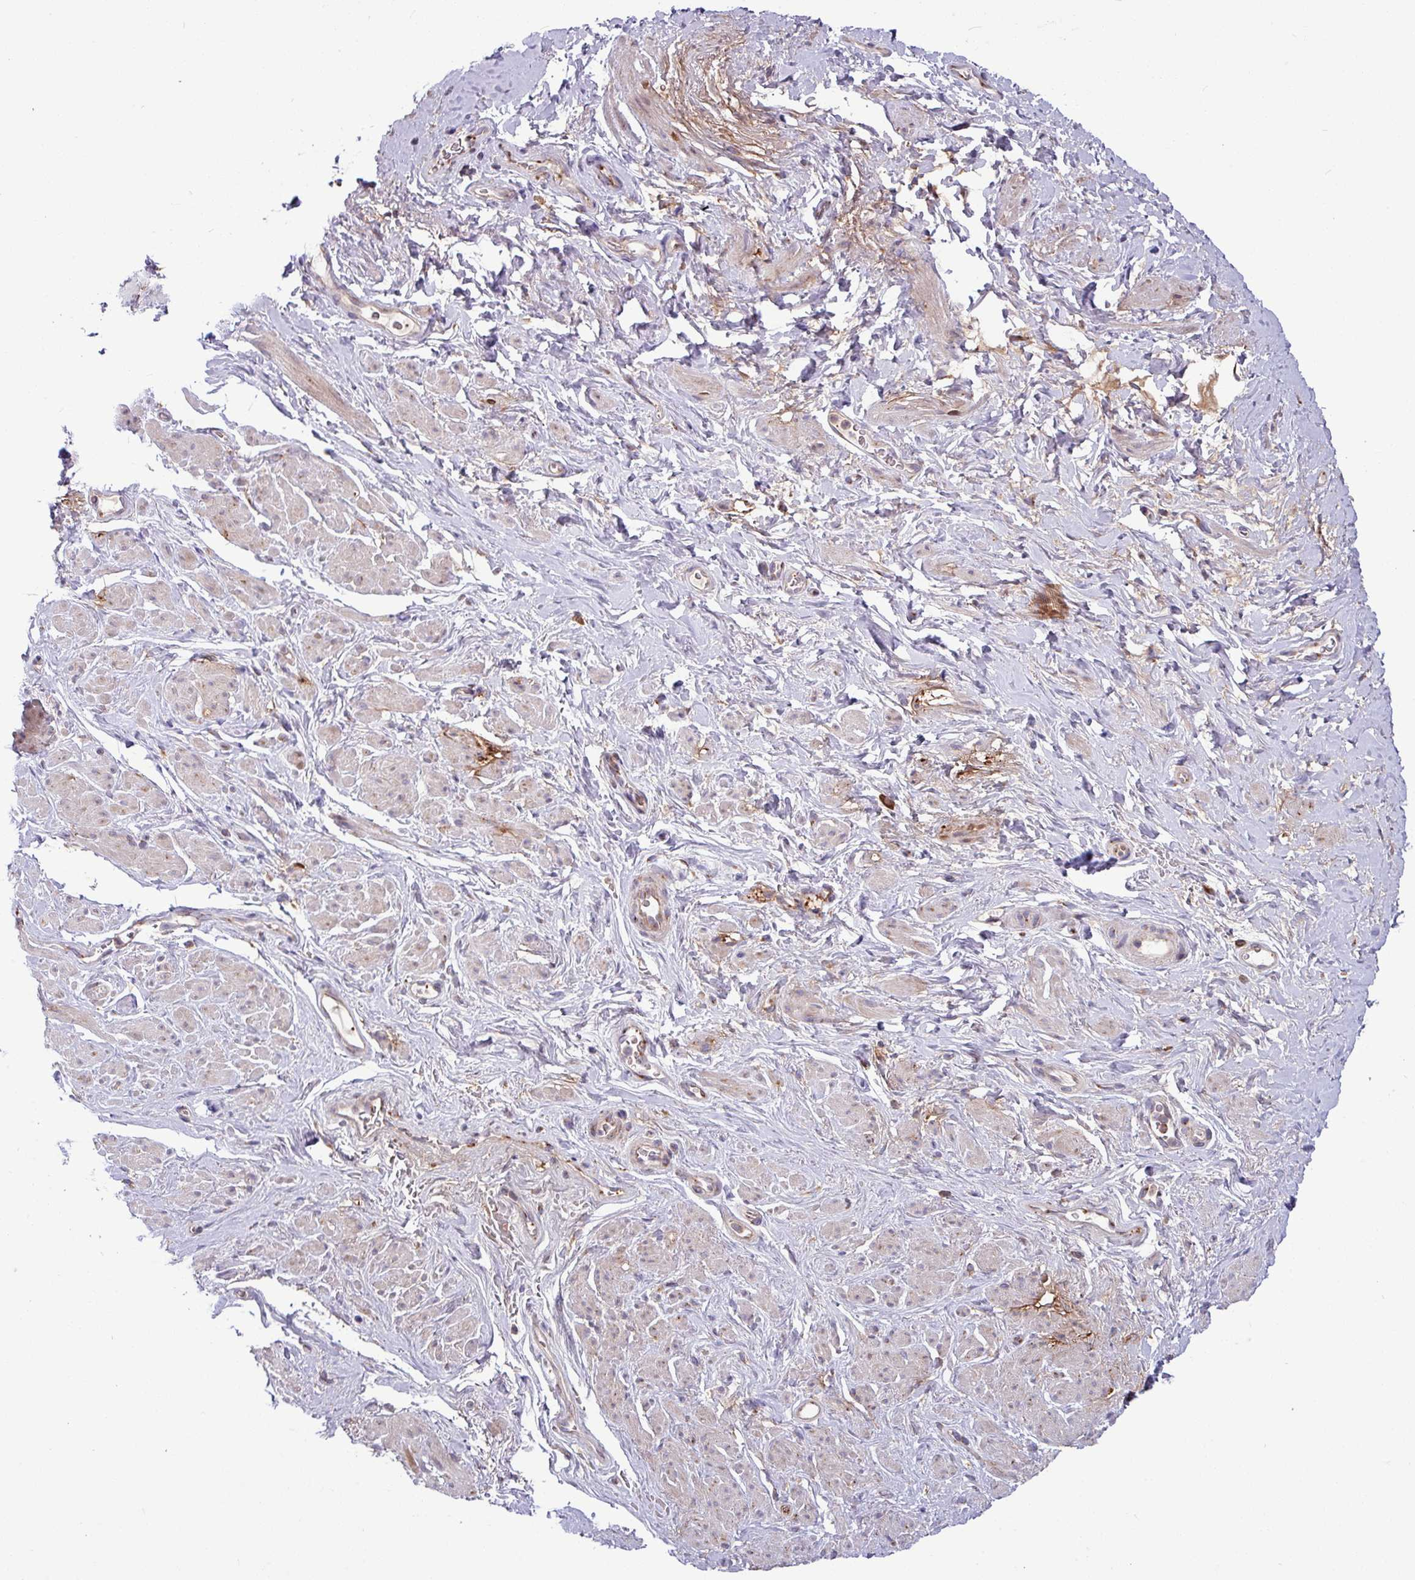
{"staining": {"intensity": "weak", "quantity": "25%-75%", "location": "cytoplasmic/membranous"}, "tissue": "smooth muscle", "cell_type": "Smooth muscle cells", "image_type": "normal", "snomed": [{"axis": "morphology", "description": "Normal tissue, NOS"}, {"axis": "topography", "description": "Smooth muscle"}, {"axis": "topography", "description": "Peripheral nerve tissue"}], "caption": "Protein analysis of unremarkable smooth muscle displays weak cytoplasmic/membranous staining in about 25%-75% of smooth muscle cells.", "gene": "LSM12", "patient": {"sex": "male", "age": 69}}